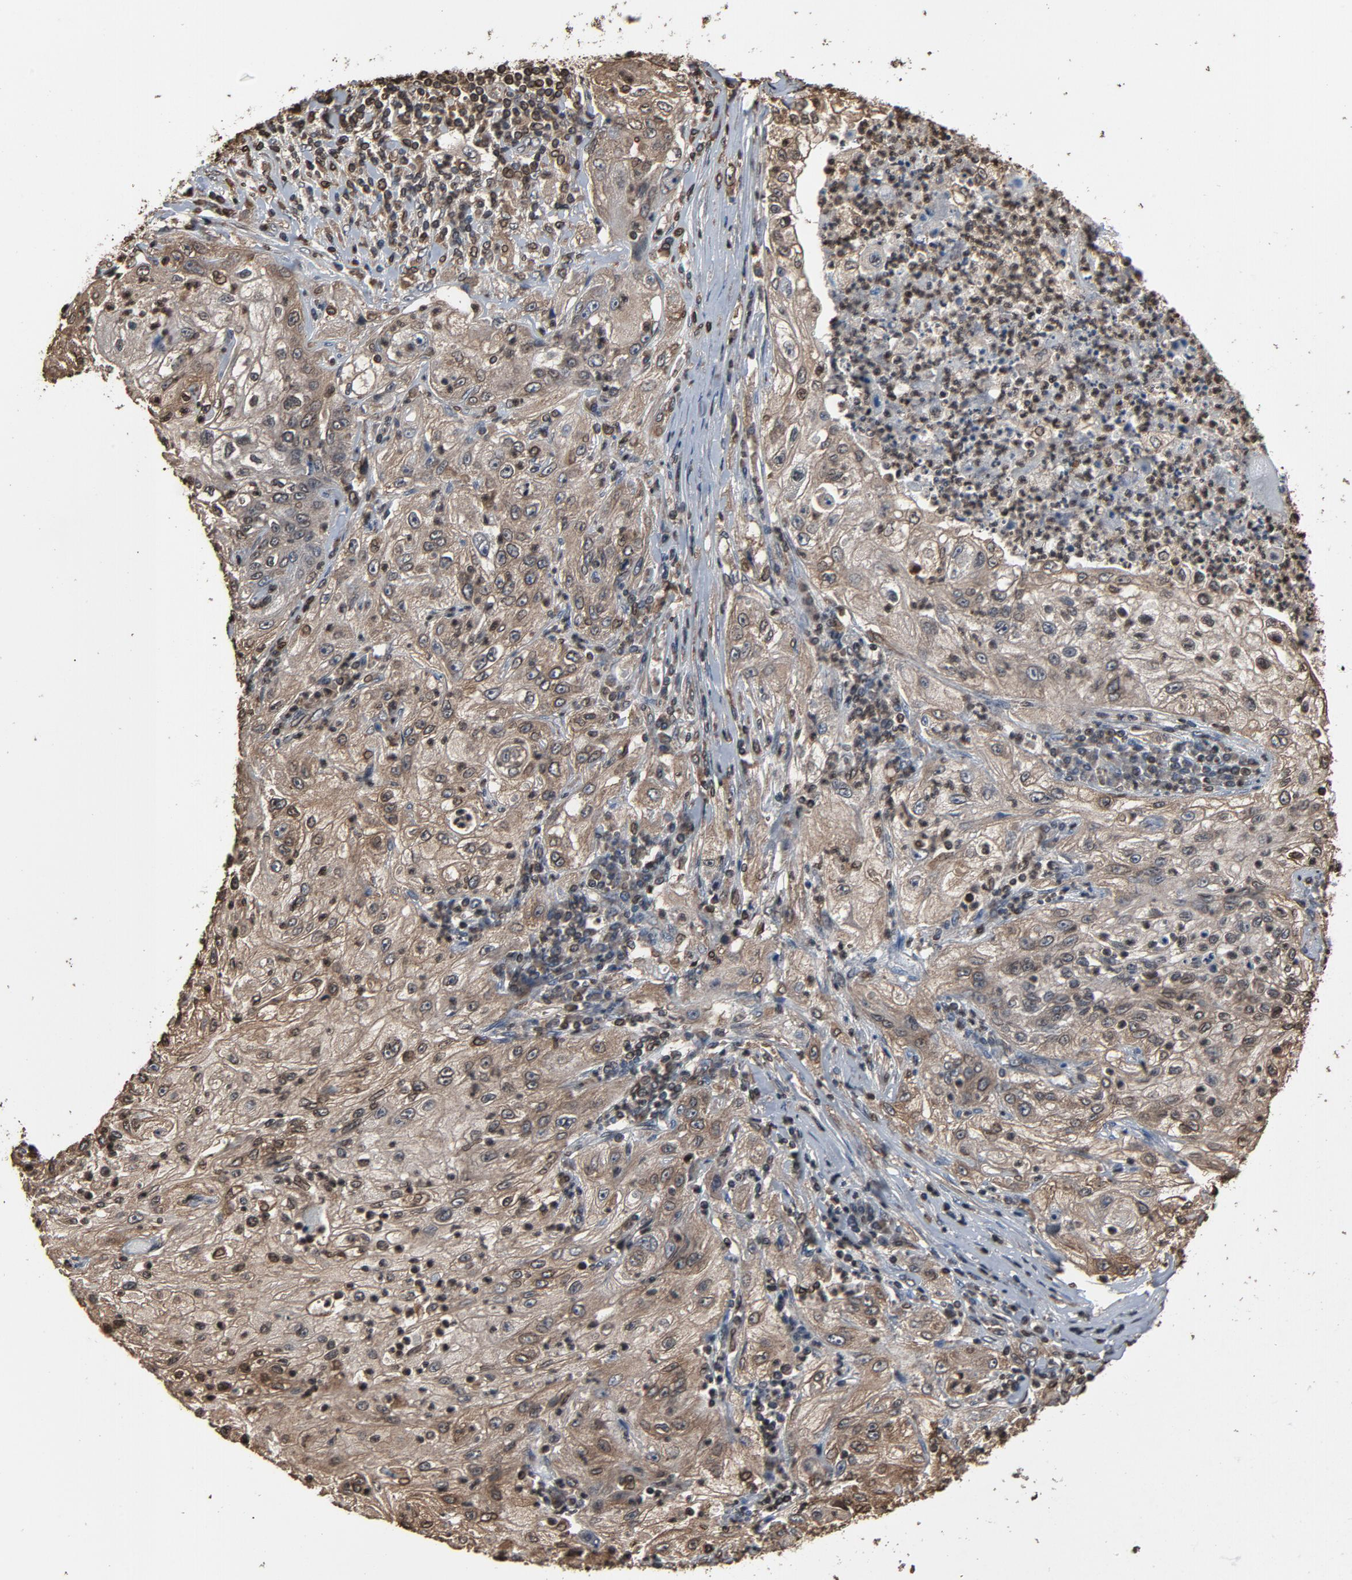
{"staining": {"intensity": "weak", "quantity": "25%-75%", "location": "cytoplasmic/membranous,nuclear"}, "tissue": "lung cancer", "cell_type": "Tumor cells", "image_type": "cancer", "snomed": [{"axis": "morphology", "description": "Inflammation, NOS"}, {"axis": "morphology", "description": "Squamous cell carcinoma, NOS"}, {"axis": "topography", "description": "Lymph node"}, {"axis": "topography", "description": "Soft tissue"}, {"axis": "topography", "description": "Lung"}], "caption": "Protein staining of lung cancer tissue reveals weak cytoplasmic/membranous and nuclear expression in about 25%-75% of tumor cells.", "gene": "UBE2D1", "patient": {"sex": "male", "age": 66}}